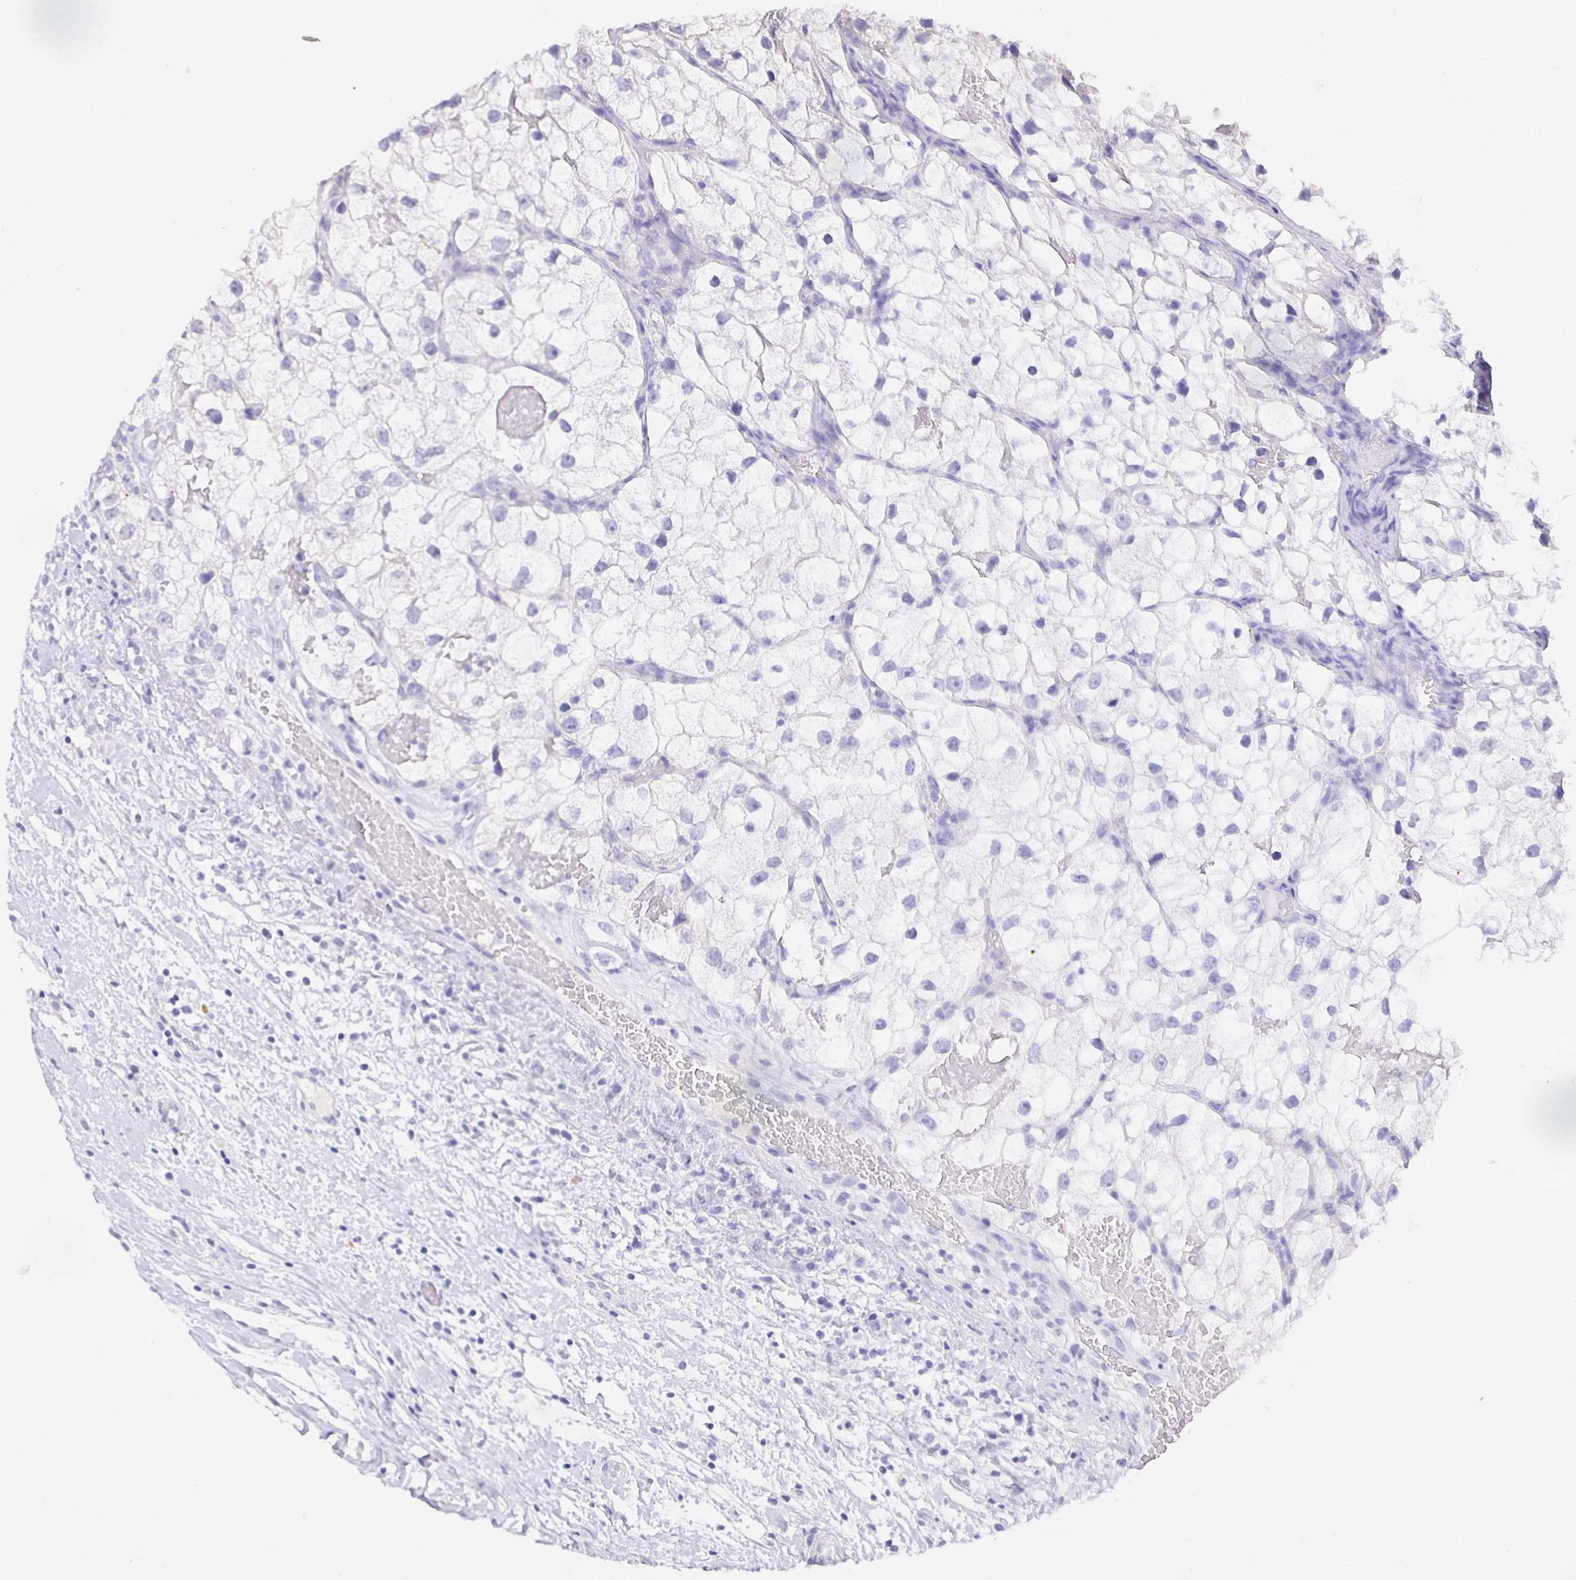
{"staining": {"intensity": "negative", "quantity": "none", "location": "none"}, "tissue": "renal cancer", "cell_type": "Tumor cells", "image_type": "cancer", "snomed": [{"axis": "morphology", "description": "Adenocarcinoma, NOS"}, {"axis": "topography", "description": "Kidney"}], "caption": "This is a image of immunohistochemistry (IHC) staining of renal cancer, which shows no positivity in tumor cells.", "gene": "EZHIP", "patient": {"sex": "male", "age": 59}}